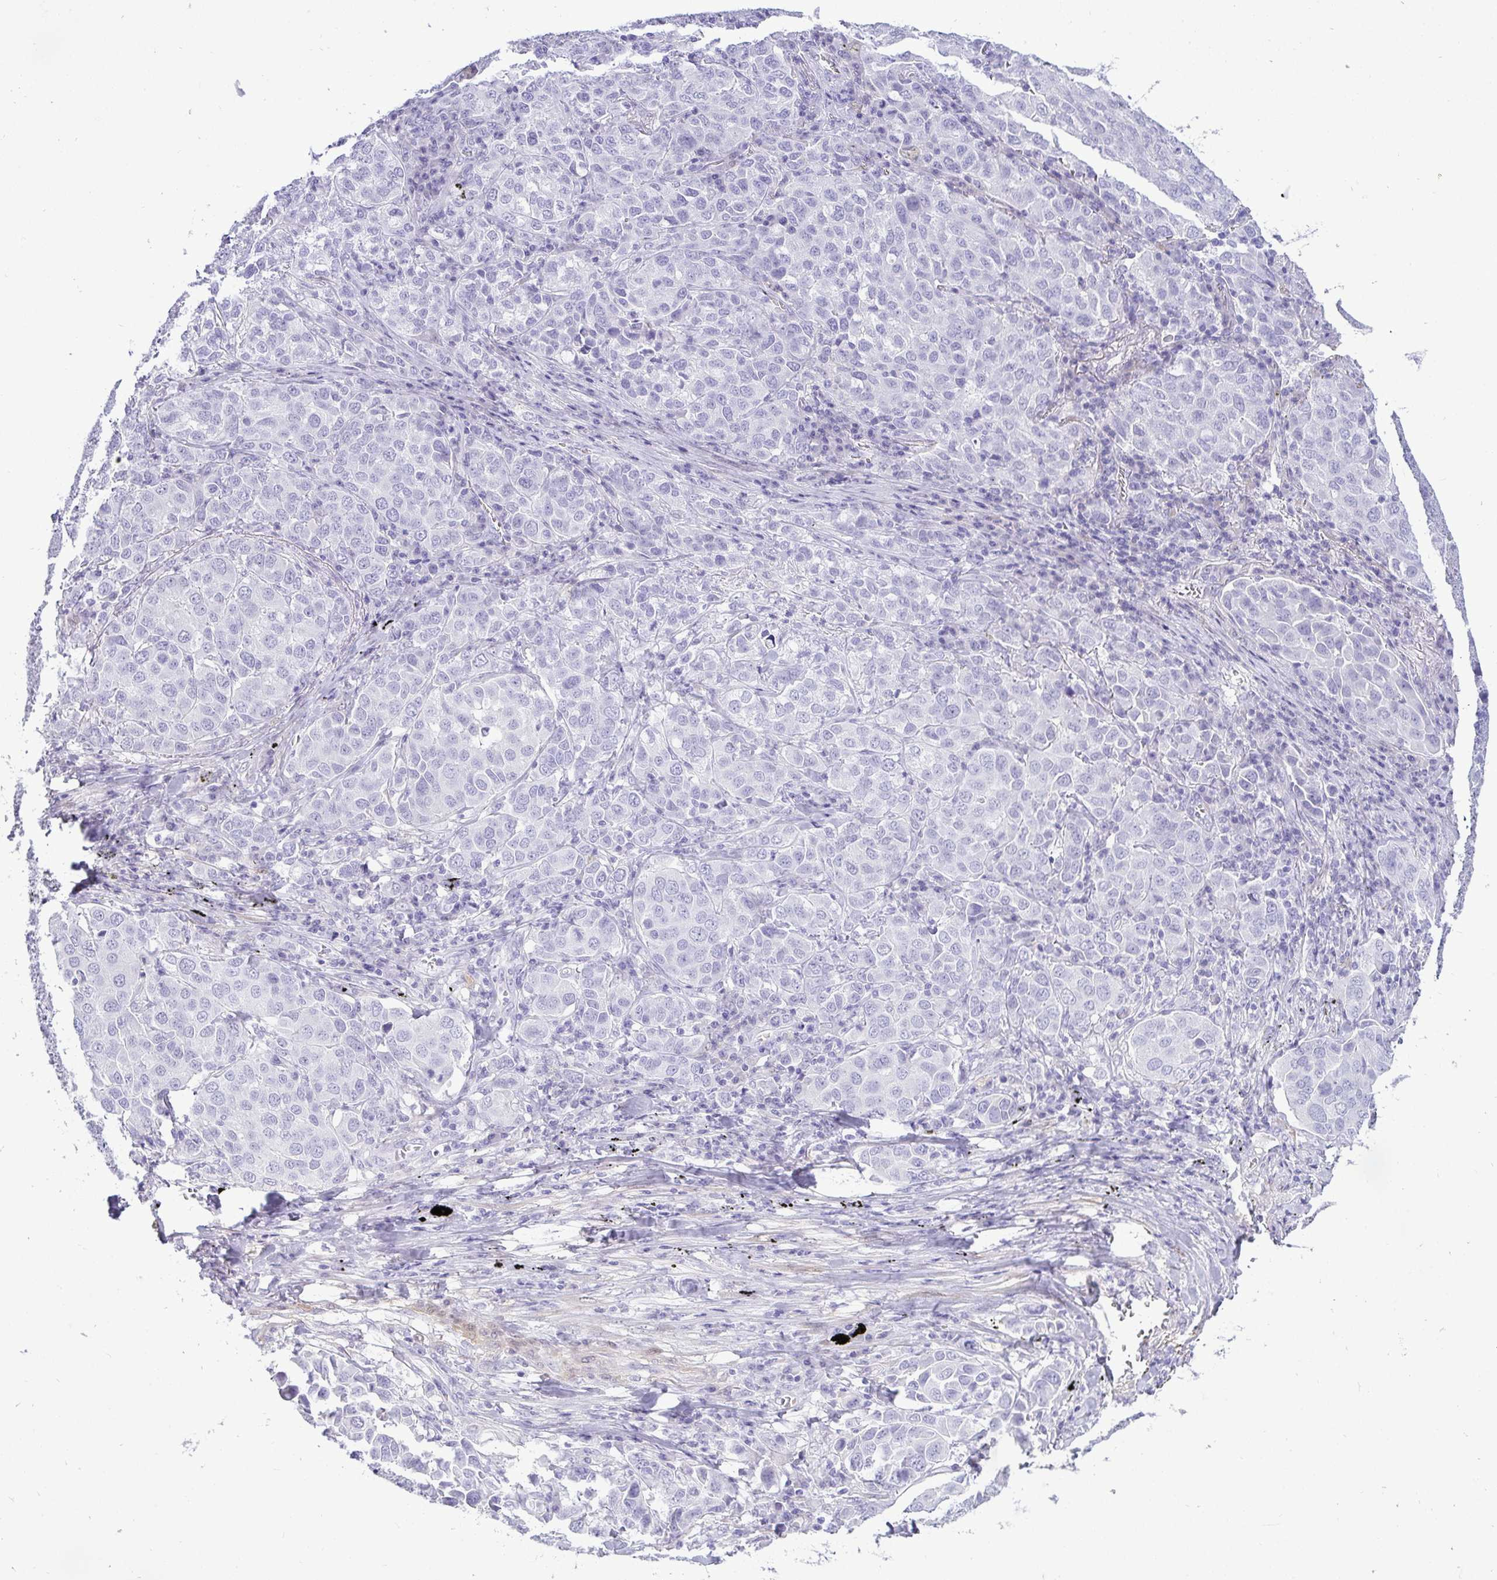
{"staining": {"intensity": "negative", "quantity": "none", "location": "none"}, "tissue": "lung cancer", "cell_type": "Tumor cells", "image_type": "cancer", "snomed": [{"axis": "morphology", "description": "Adenocarcinoma, NOS"}, {"axis": "morphology", "description": "Adenocarcinoma, metastatic, NOS"}, {"axis": "topography", "description": "Lymph node"}, {"axis": "topography", "description": "Lung"}], "caption": "This is an immunohistochemistry (IHC) image of lung metastatic adenocarcinoma. There is no staining in tumor cells.", "gene": "HSPB6", "patient": {"sex": "female", "age": 65}}